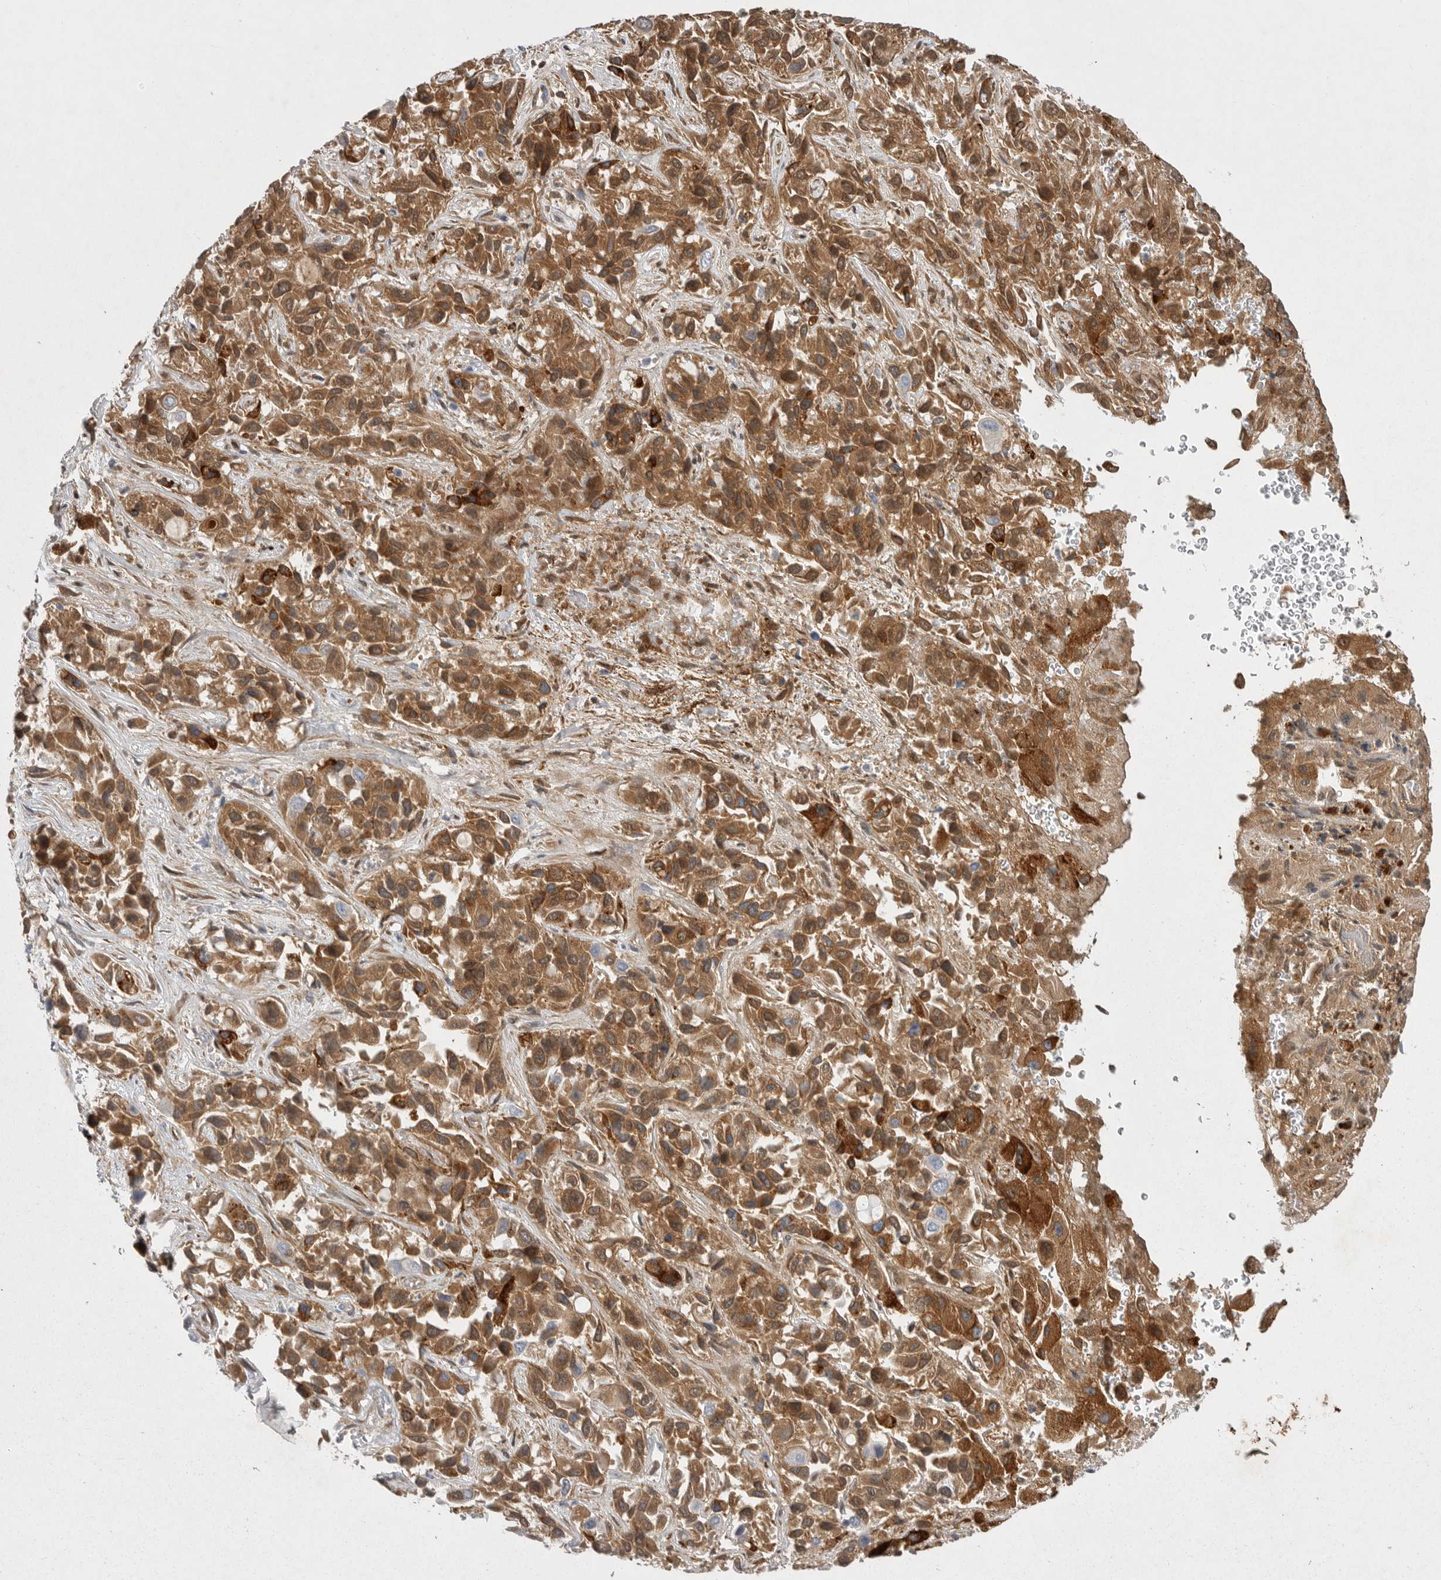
{"staining": {"intensity": "moderate", "quantity": ">75%", "location": "cytoplasmic/membranous"}, "tissue": "liver cancer", "cell_type": "Tumor cells", "image_type": "cancer", "snomed": [{"axis": "morphology", "description": "Cholangiocarcinoma"}, {"axis": "topography", "description": "Liver"}], "caption": "Immunohistochemistry (IHC) histopathology image of neoplastic tissue: cholangiocarcinoma (liver) stained using IHC demonstrates medium levels of moderate protein expression localized specifically in the cytoplasmic/membranous of tumor cells, appearing as a cytoplasmic/membranous brown color.", "gene": "CRP", "patient": {"sex": "female", "age": 52}}